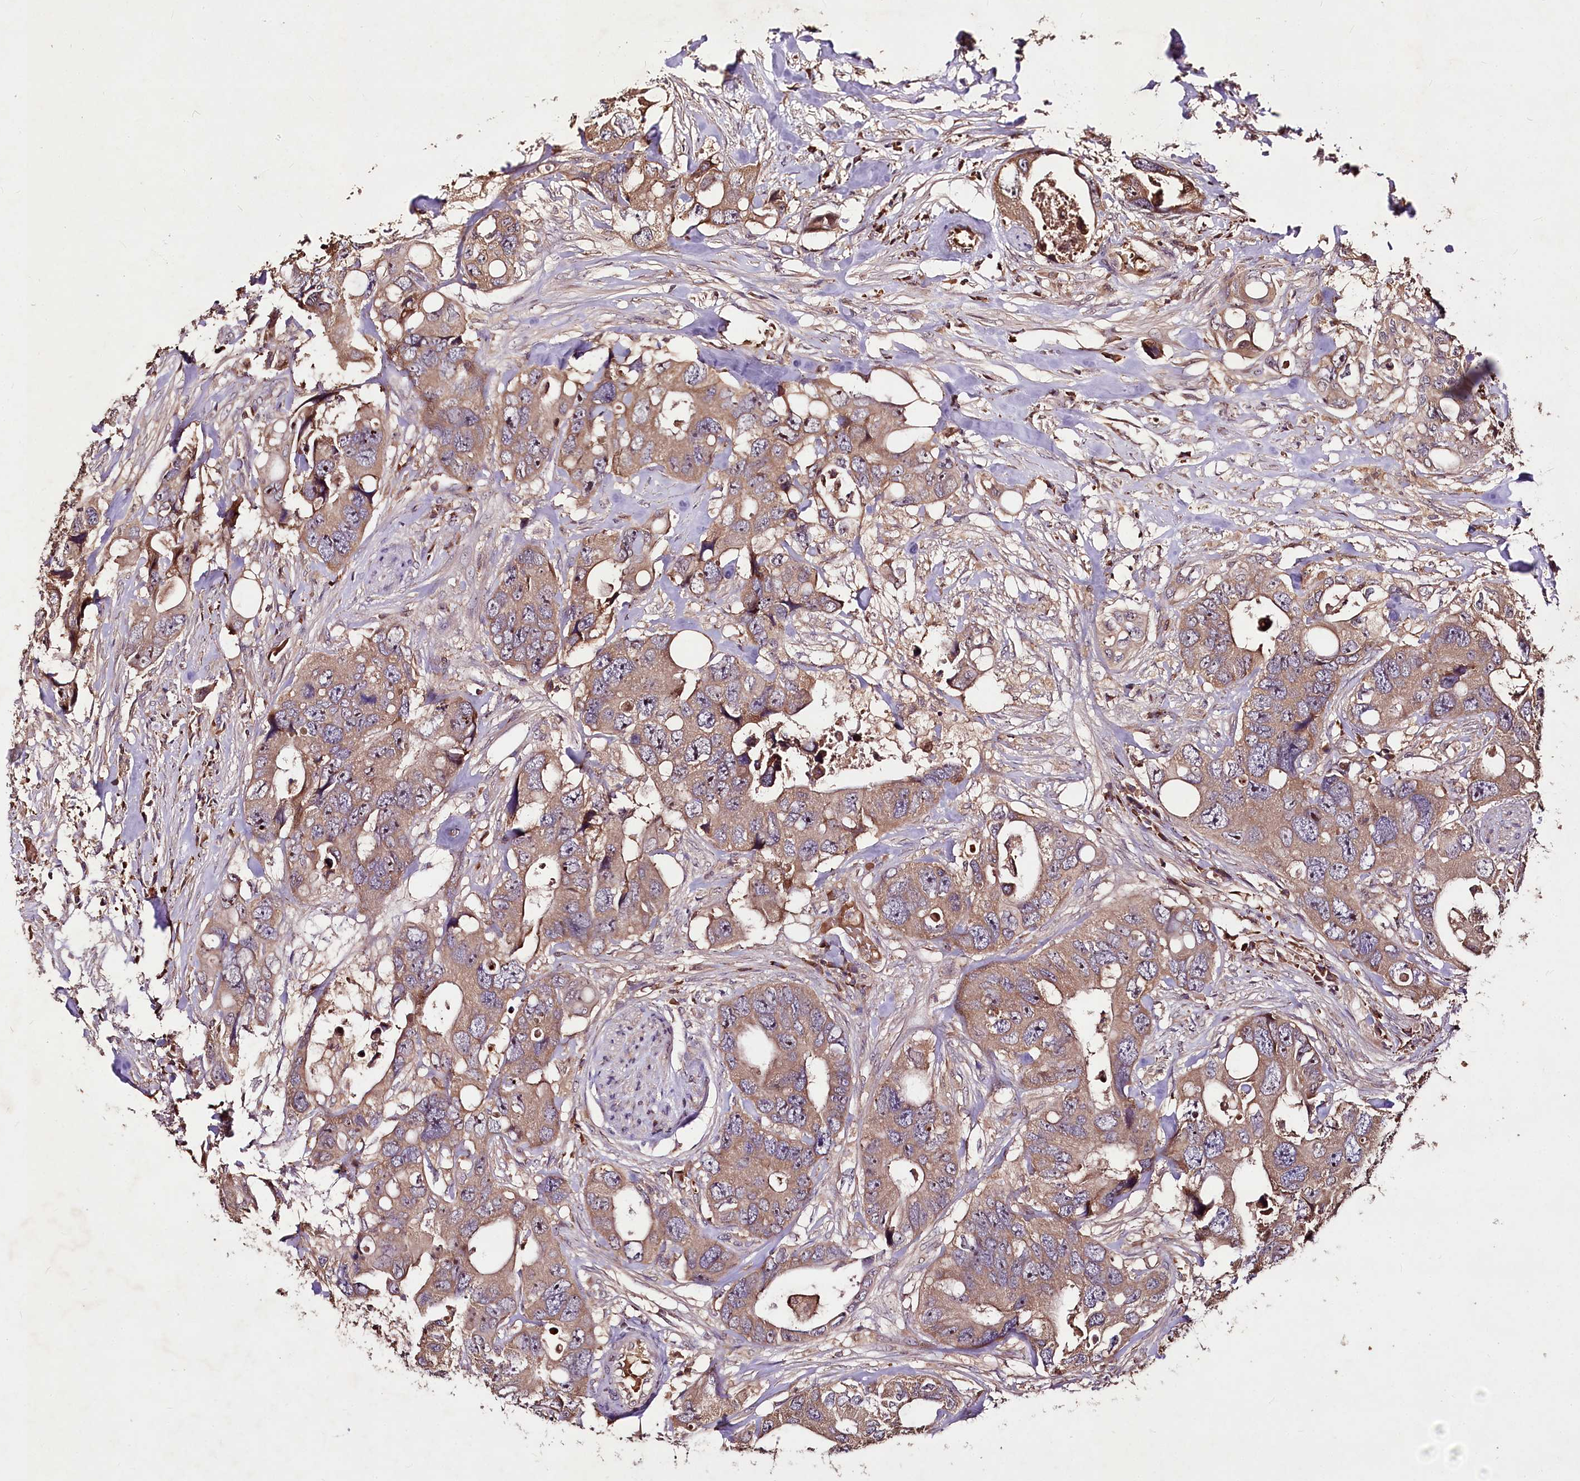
{"staining": {"intensity": "moderate", "quantity": ">75%", "location": "cytoplasmic/membranous"}, "tissue": "colorectal cancer", "cell_type": "Tumor cells", "image_type": "cancer", "snomed": [{"axis": "morphology", "description": "Adenocarcinoma, NOS"}, {"axis": "topography", "description": "Rectum"}], "caption": "Human colorectal adenocarcinoma stained with a brown dye demonstrates moderate cytoplasmic/membranous positive positivity in approximately >75% of tumor cells.", "gene": "FAM53B", "patient": {"sex": "male", "age": 57}}